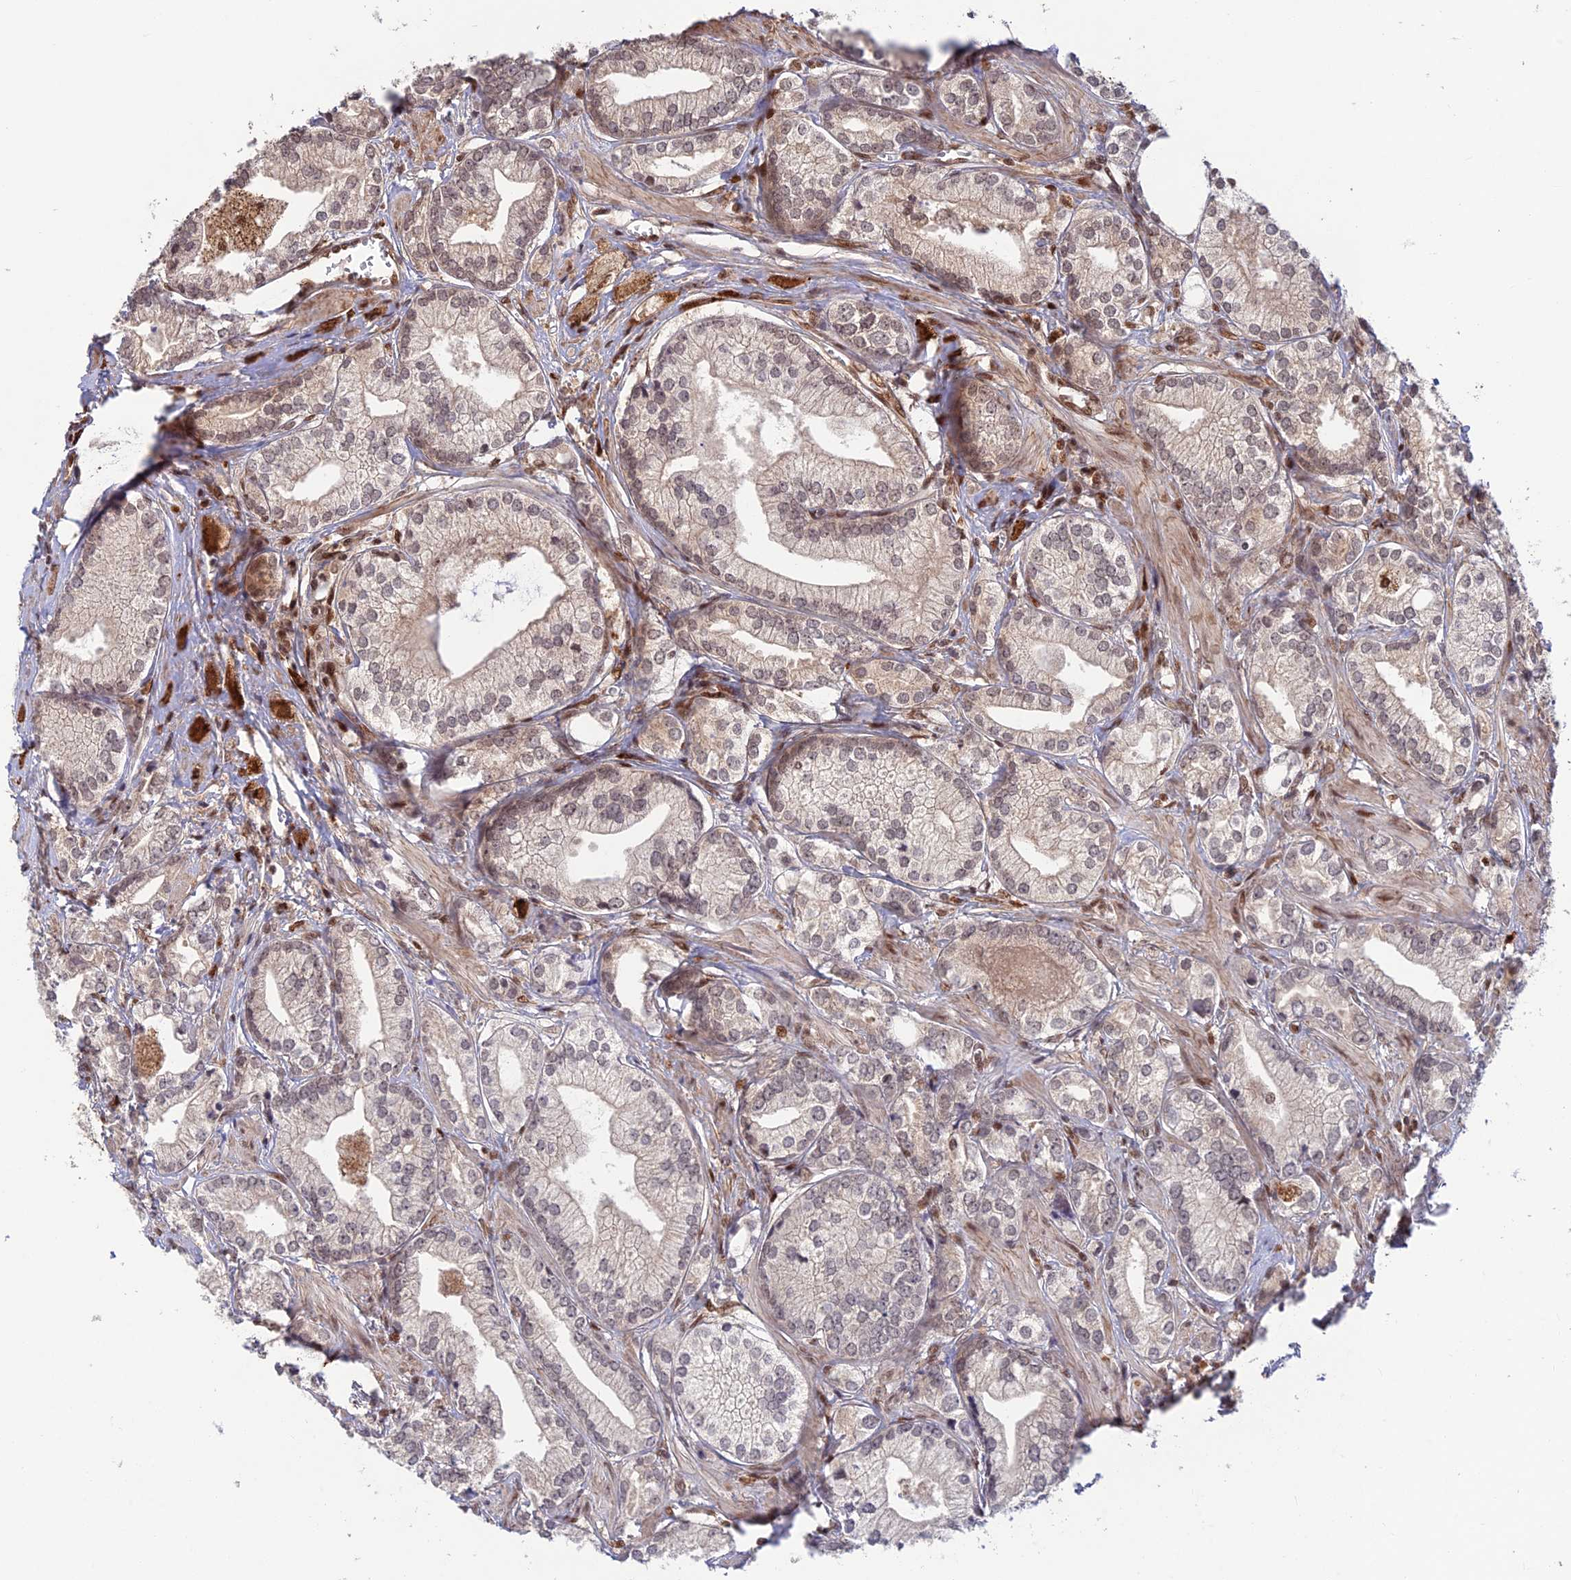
{"staining": {"intensity": "weak", "quantity": "<25%", "location": "cytoplasmic/membranous"}, "tissue": "prostate cancer", "cell_type": "Tumor cells", "image_type": "cancer", "snomed": [{"axis": "morphology", "description": "Adenocarcinoma, High grade"}, {"axis": "topography", "description": "Prostate"}], "caption": "Prostate cancer was stained to show a protein in brown. There is no significant expression in tumor cells.", "gene": "ZNF565", "patient": {"sex": "male", "age": 50}}